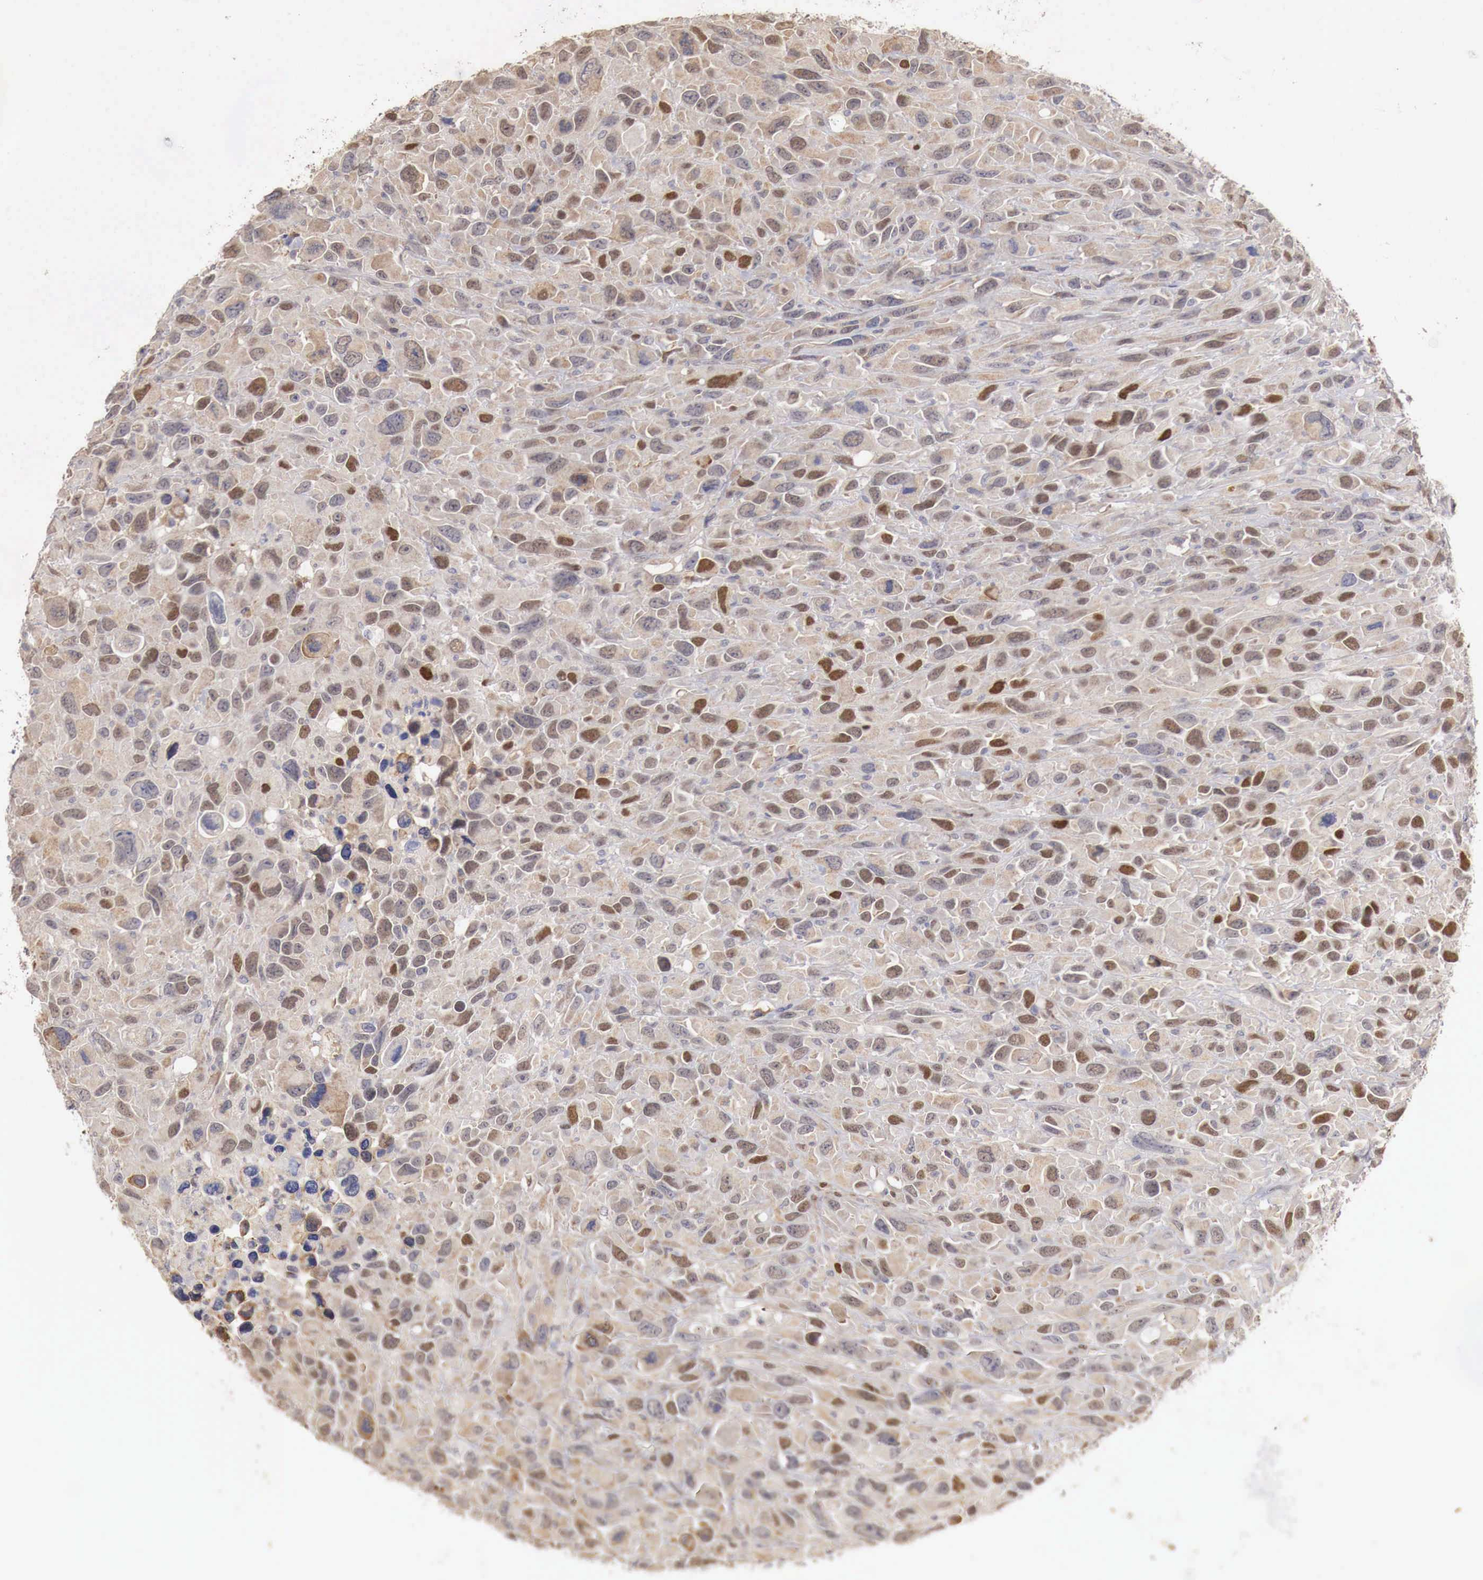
{"staining": {"intensity": "moderate", "quantity": "25%-75%", "location": "nuclear"}, "tissue": "renal cancer", "cell_type": "Tumor cells", "image_type": "cancer", "snomed": [{"axis": "morphology", "description": "Adenocarcinoma, NOS"}, {"axis": "topography", "description": "Kidney"}], "caption": "Moderate nuclear protein staining is seen in about 25%-75% of tumor cells in renal cancer. (Brightfield microscopy of DAB IHC at high magnification).", "gene": "KHDRBS2", "patient": {"sex": "male", "age": 79}}